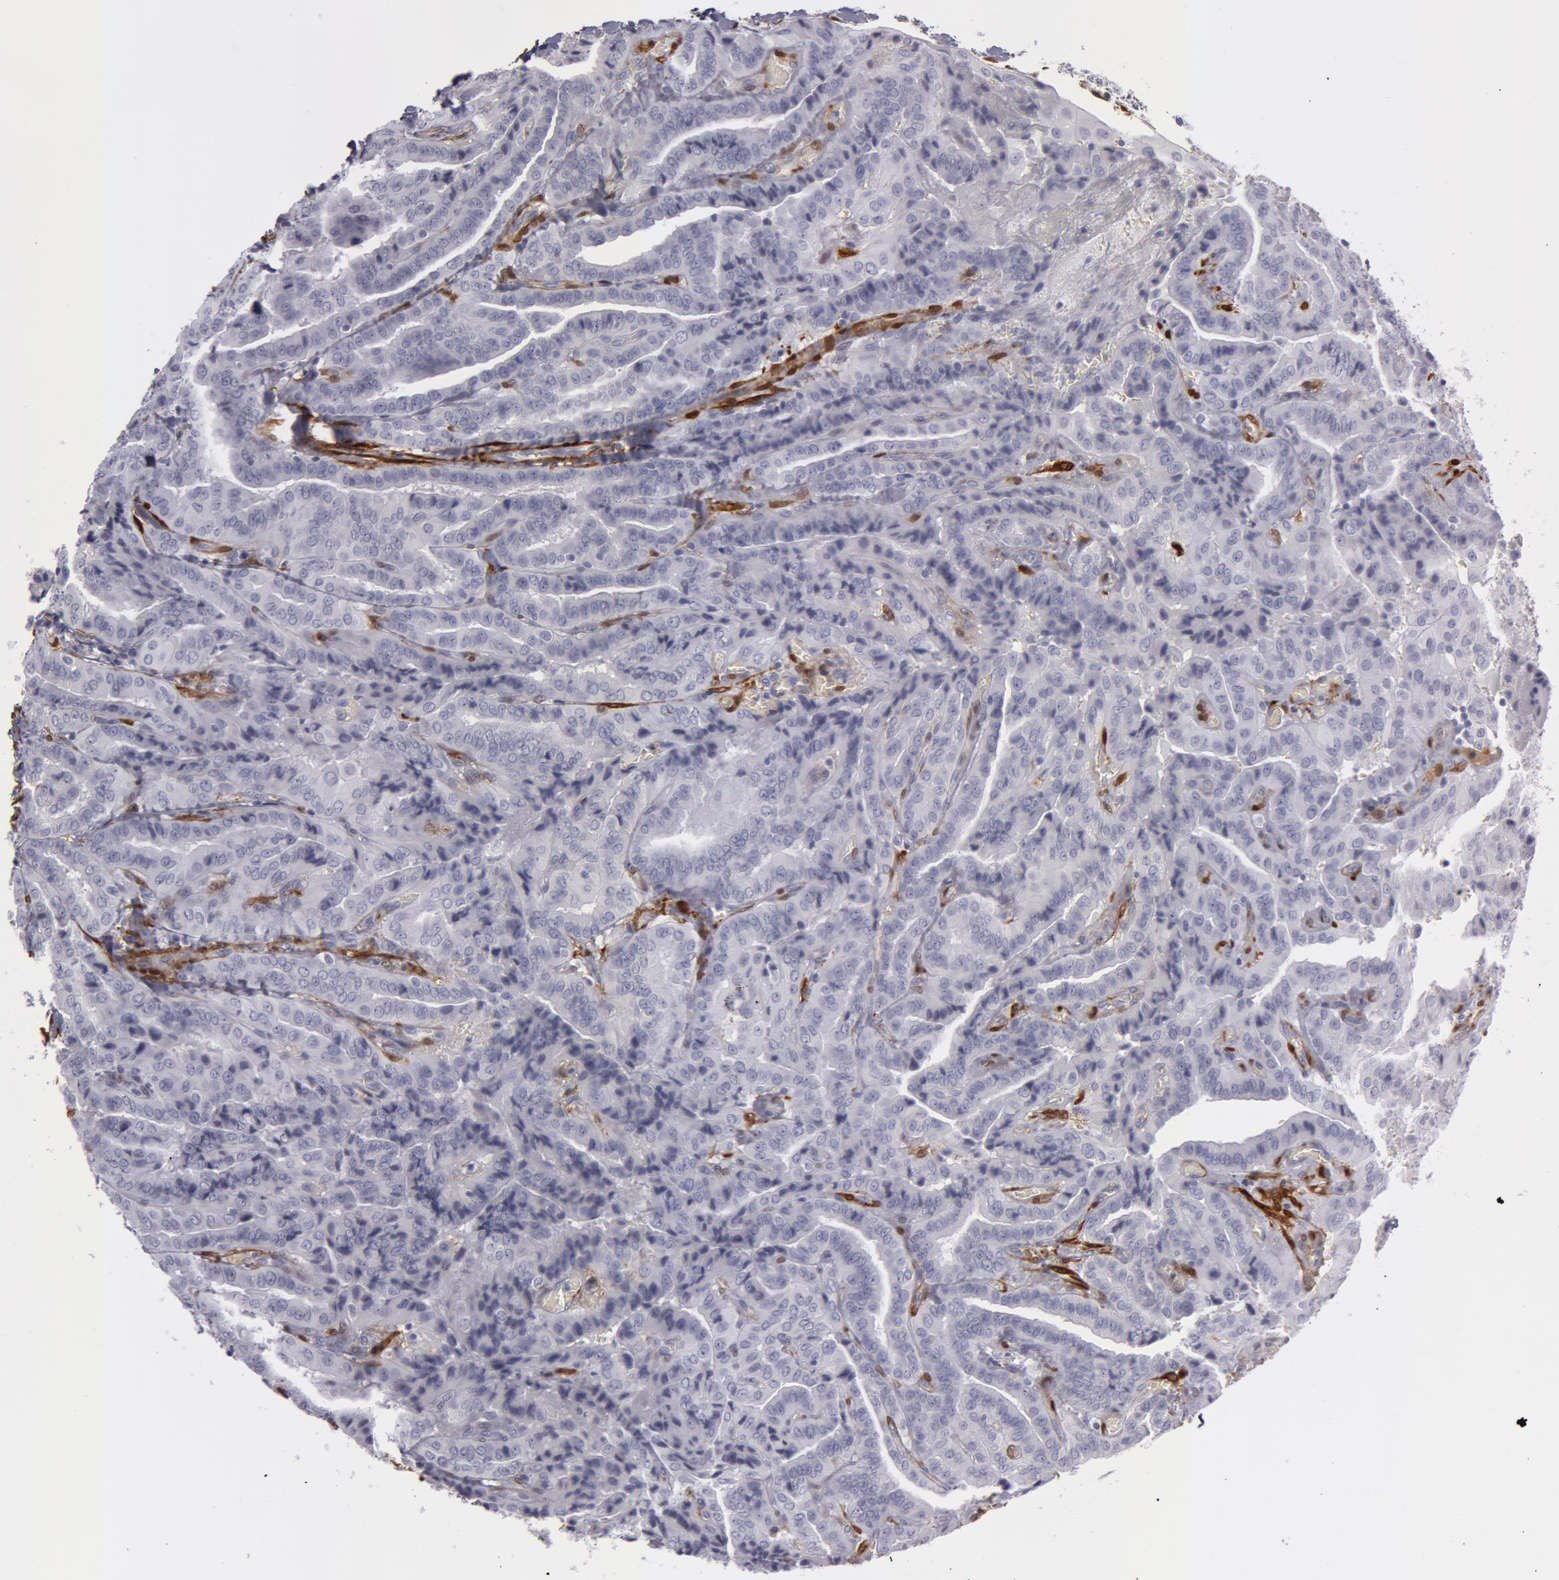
{"staining": {"intensity": "negative", "quantity": "none", "location": "none"}, "tissue": "thyroid cancer", "cell_type": "Tumor cells", "image_type": "cancer", "snomed": [{"axis": "morphology", "description": "Papillary adenocarcinoma, NOS"}, {"axis": "topography", "description": "Thyroid gland"}], "caption": "The image displays no staining of tumor cells in thyroid papillary adenocarcinoma.", "gene": "TAGLN", "patient": {"sex": "female", "age": 71}}